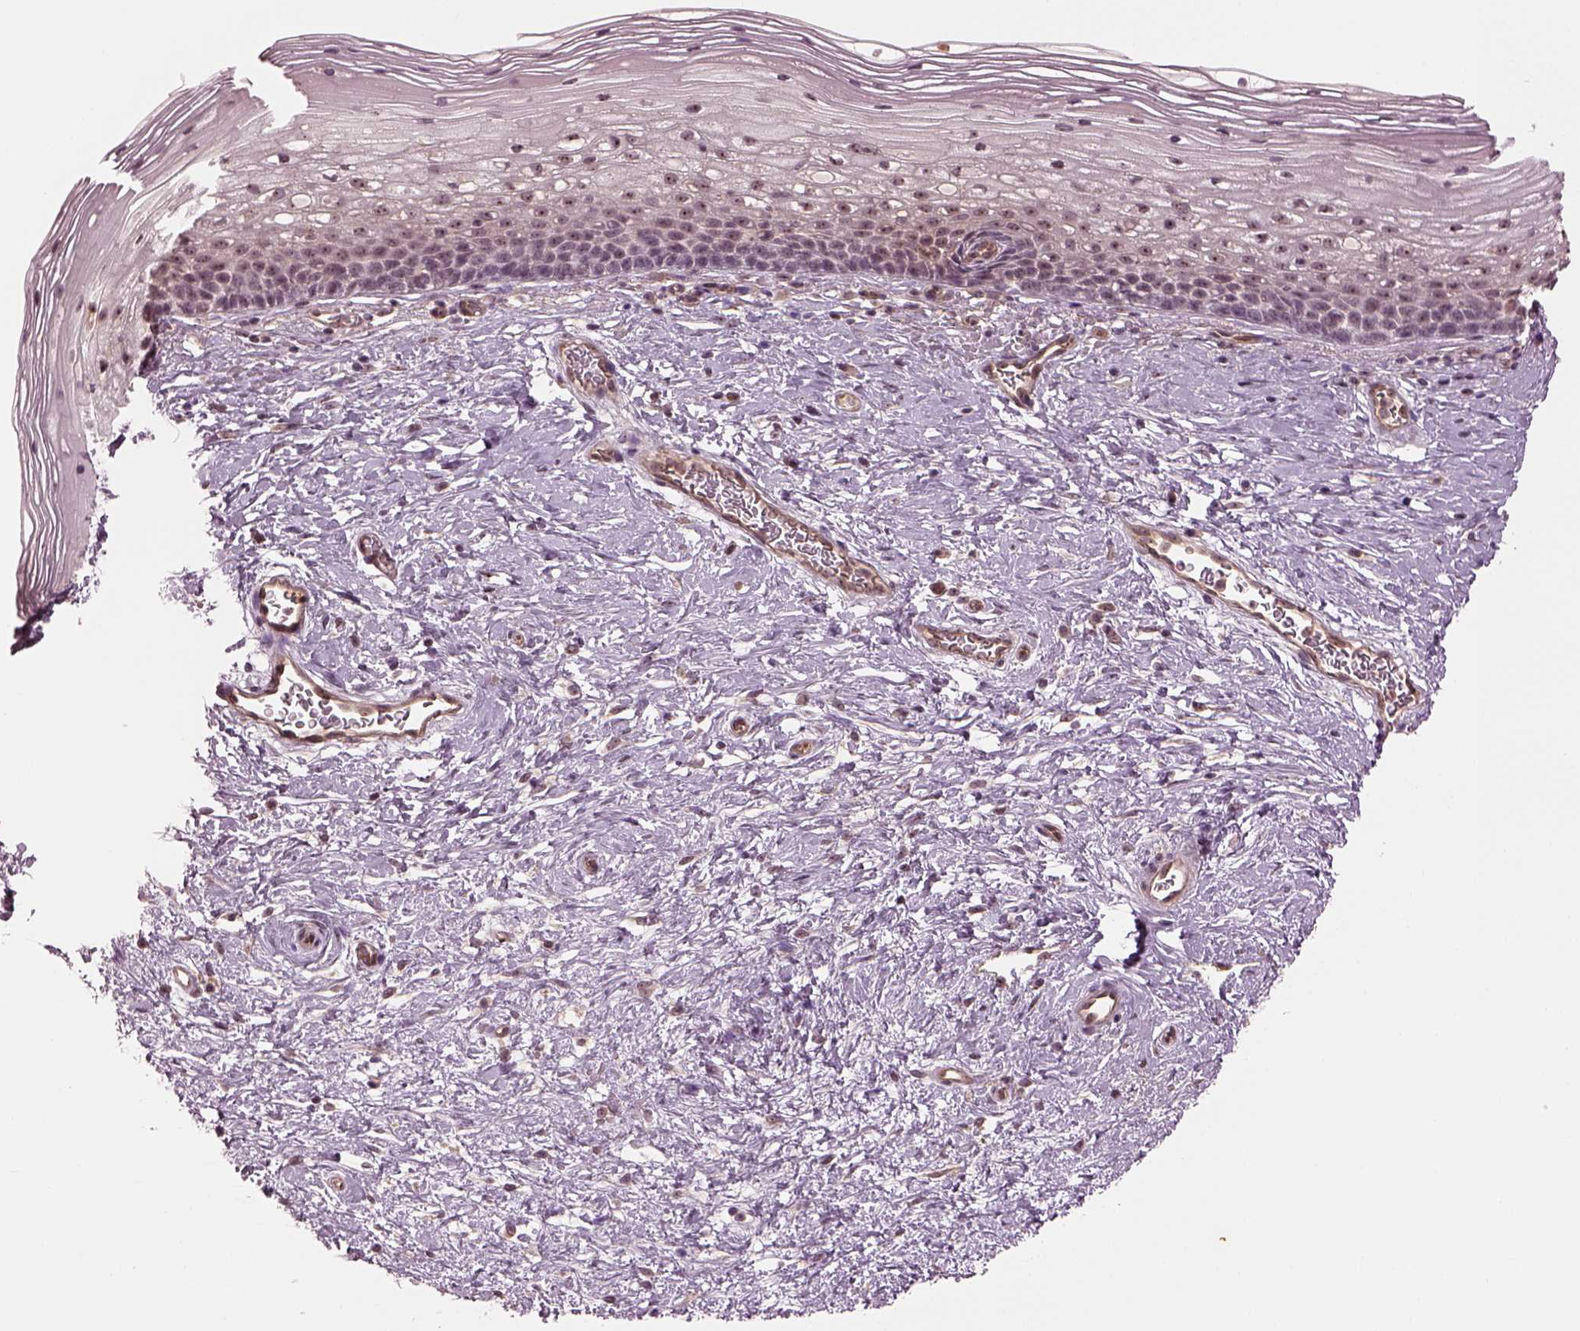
{"staining": {"intensity": "negative", "quantity": "none", "location": "none"}, "tissue": "cervix", "cell_type": "Glandular cells", "image_type": "normal", "snomed": [{"axis": "morphology", "description": "Normal tissue, NOS"}, {"axis": "topography", "description": "Cervix"}], "caption": "Glandular cells show no significant protein positivity in unremarkable cervix. (DAB (3,3'-diaminobenzidine) IHC, high magnification).", "gene": "GNRH1", "patient": {"sex": "female", "age": 34}}